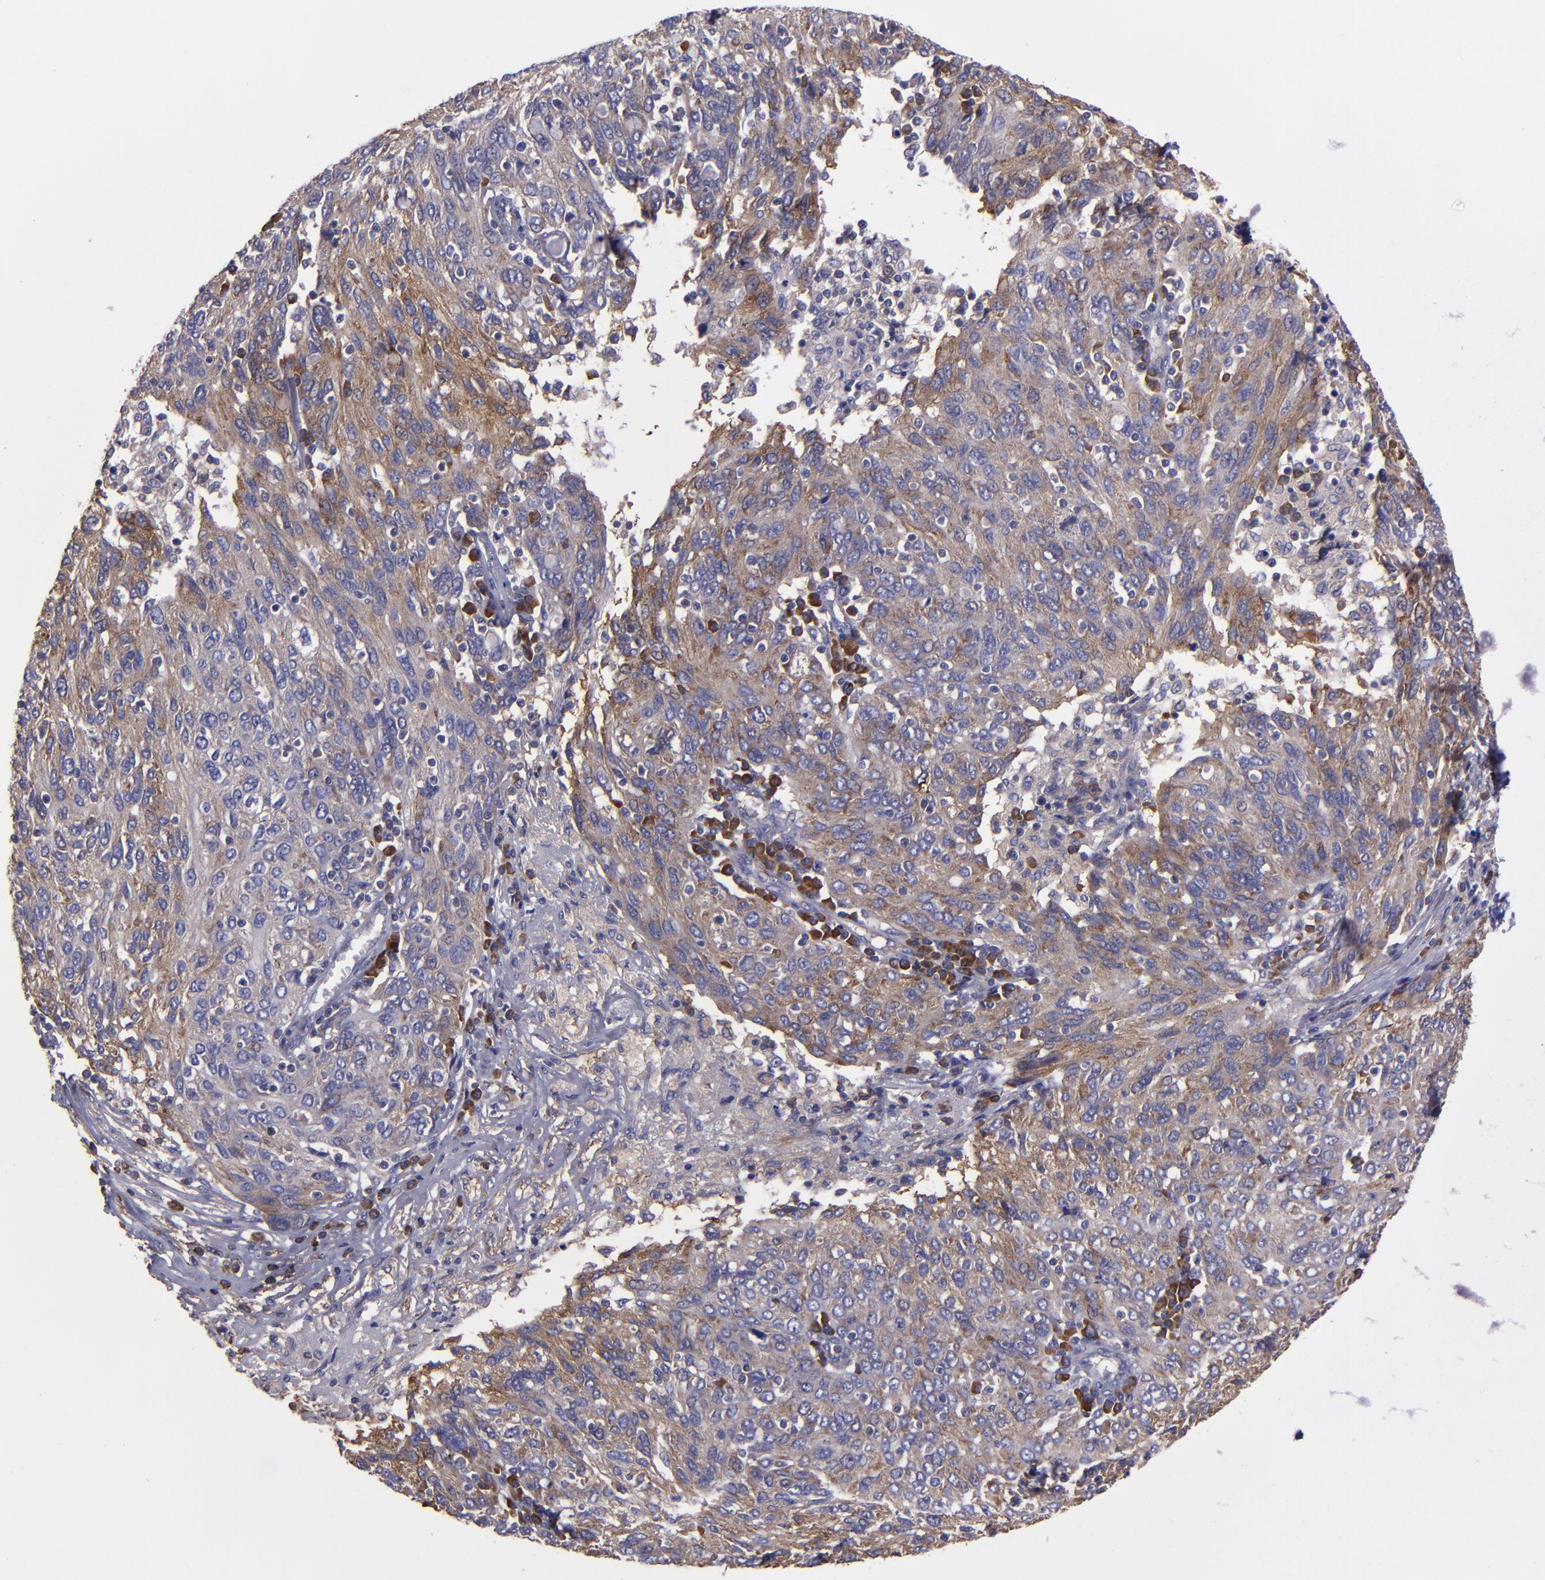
{"staining": {"intensity": "weak", "quantity": ">75%", "location": "cytoplasmic/membranous"}, "tissue": "ovarian cancer", "cell_type": "Tumor cells", "image_type": "cancer", "snomed": [{"axis": "morphology", "description": "Carcinoma, endometroid"}, {"axis": "topography", "description": "Ovary"}], "caption": "Weak cytoplasmic/membranous positivity is present in about >75% of tumor cells in ovarian endometroid carcinoma. (DAB (3,3'-diaminobenzidine) IHC, brown staining for protein, blue staining for nuclei).", "gene": "CARS1", "patient": {"sex": "female", "age": 50}}